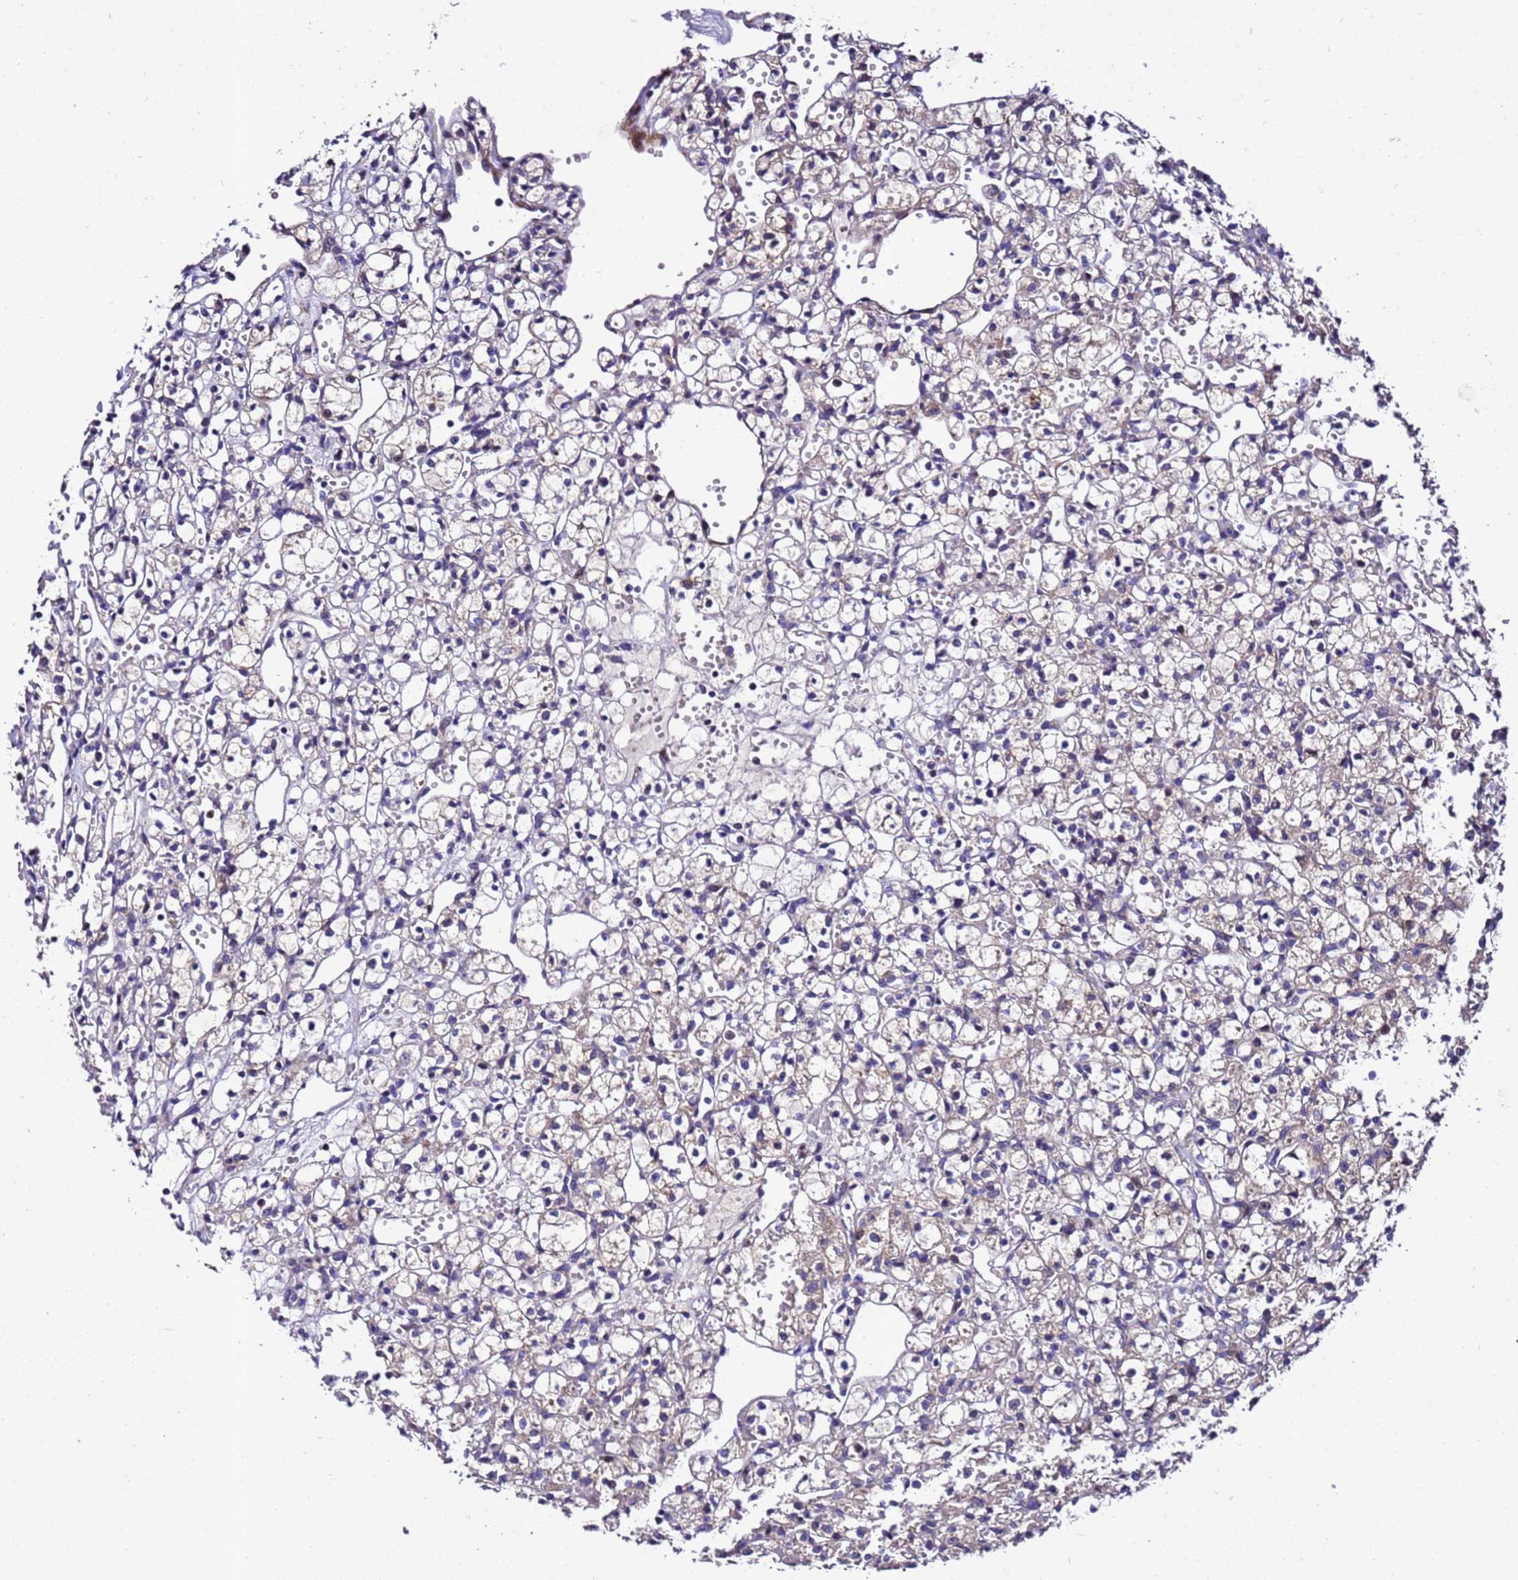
{"staining": {"intensity": "negative", "quantity": "none", "location": "none"}, "tissue": "renal cancer", "cell_type": "Tumor cells", "image_type": "cancer", "snomed": [{"axis": "morphology", "description": "Adenocarcinoma, NOS"}, {"axis": "topography", "description": "Kidney"}], "caption": "DAB immunohistochemical staining of renal cancer (adenocarcinoma) reveals no significant expression in tumor cells.", "gene": "ZNF417", "patient": {"sex": "female", "age": 59}}